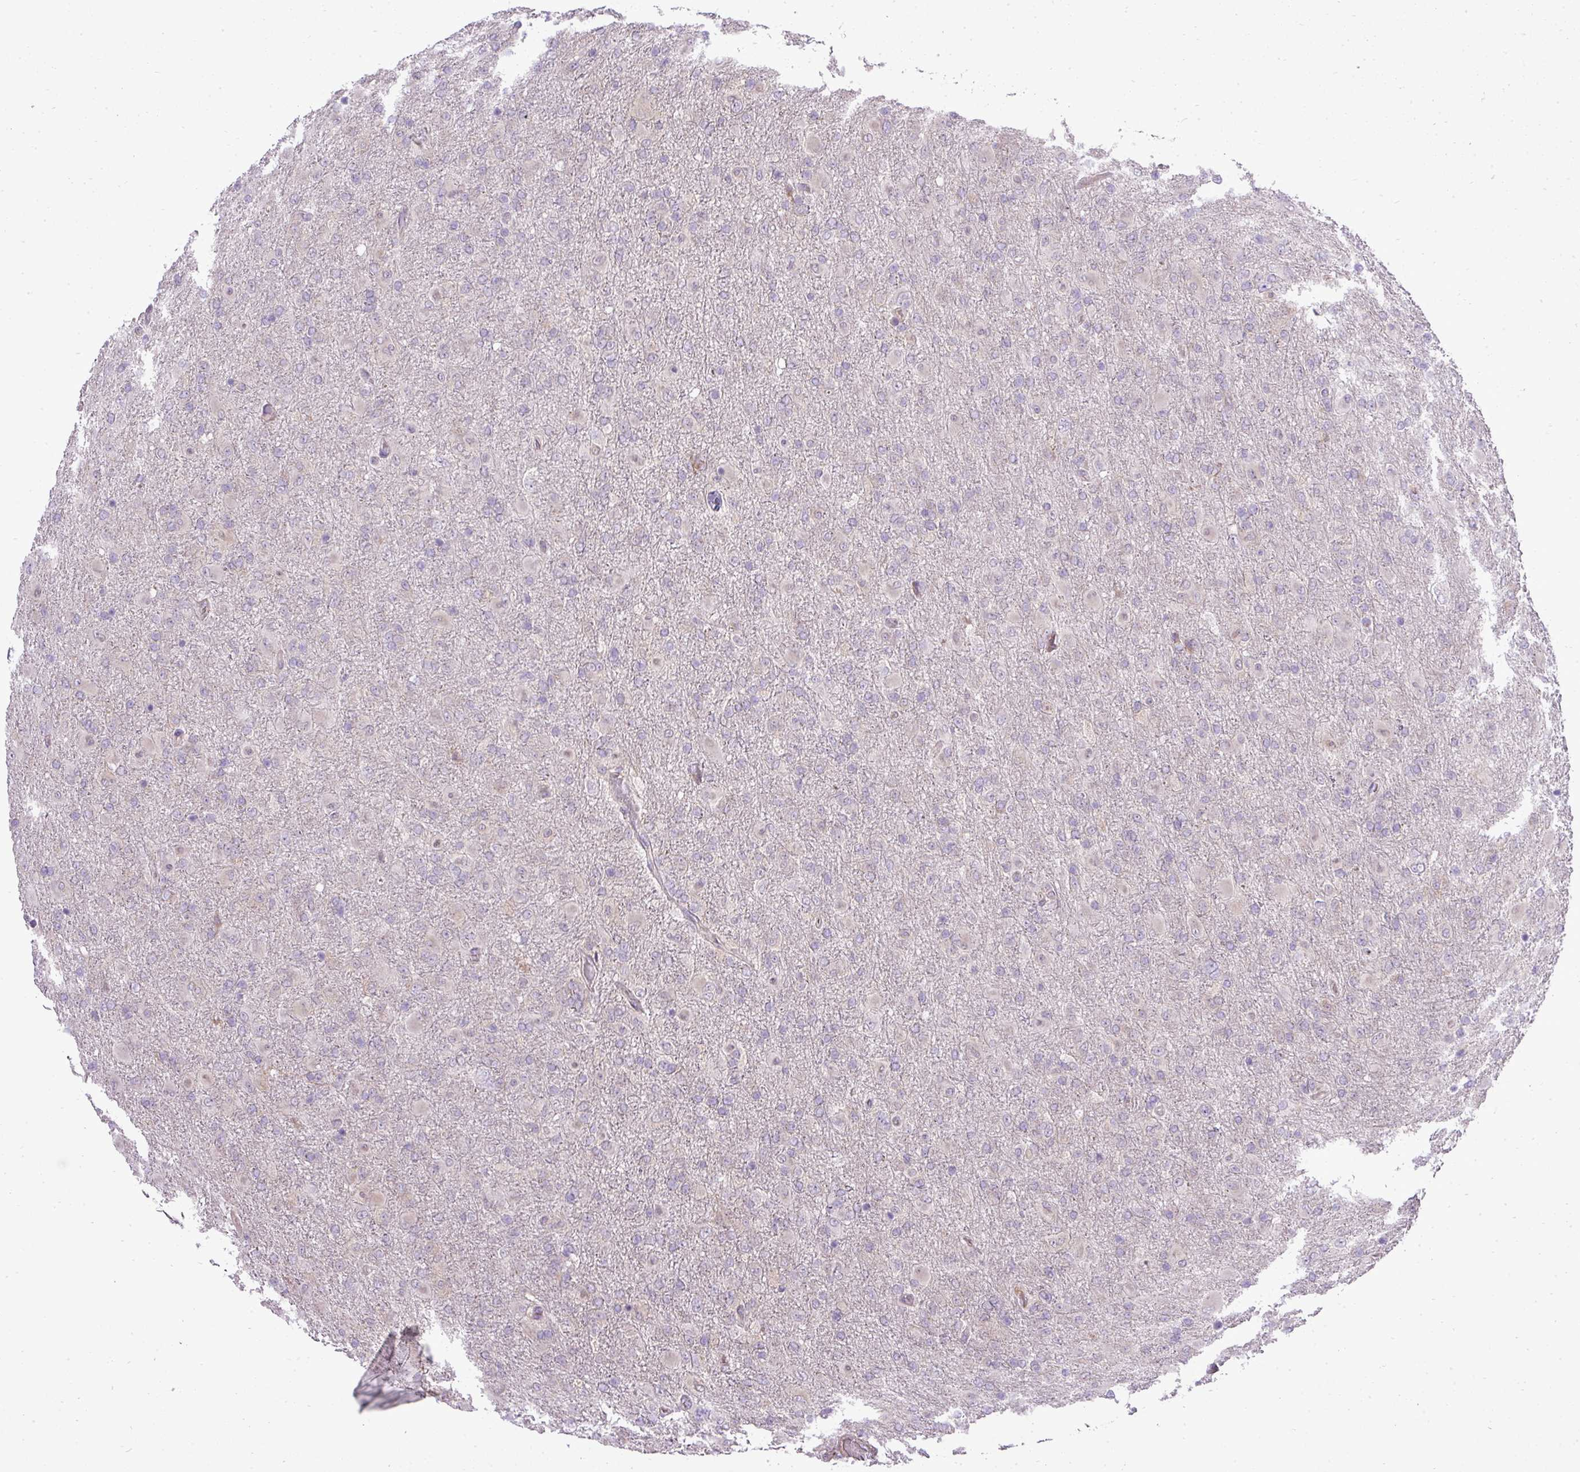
{"staining": {"intensity": "negative", "quantity": "none", "location": "none"}, "tissue": "glioma", "cell_type": "Tumor cells", "image_type": "cancer", "snomed": [{"axis": "morphology", "description": "Glioma, malignant, Low grade"}, {"axis": "topography", "description": "Brain"}], "caption": "Tumor cells are negative for brown protein staining in malignant glioma (low-grade).", "gene": "PDRG1", "patient": {"sex": "male", "age": 65}}